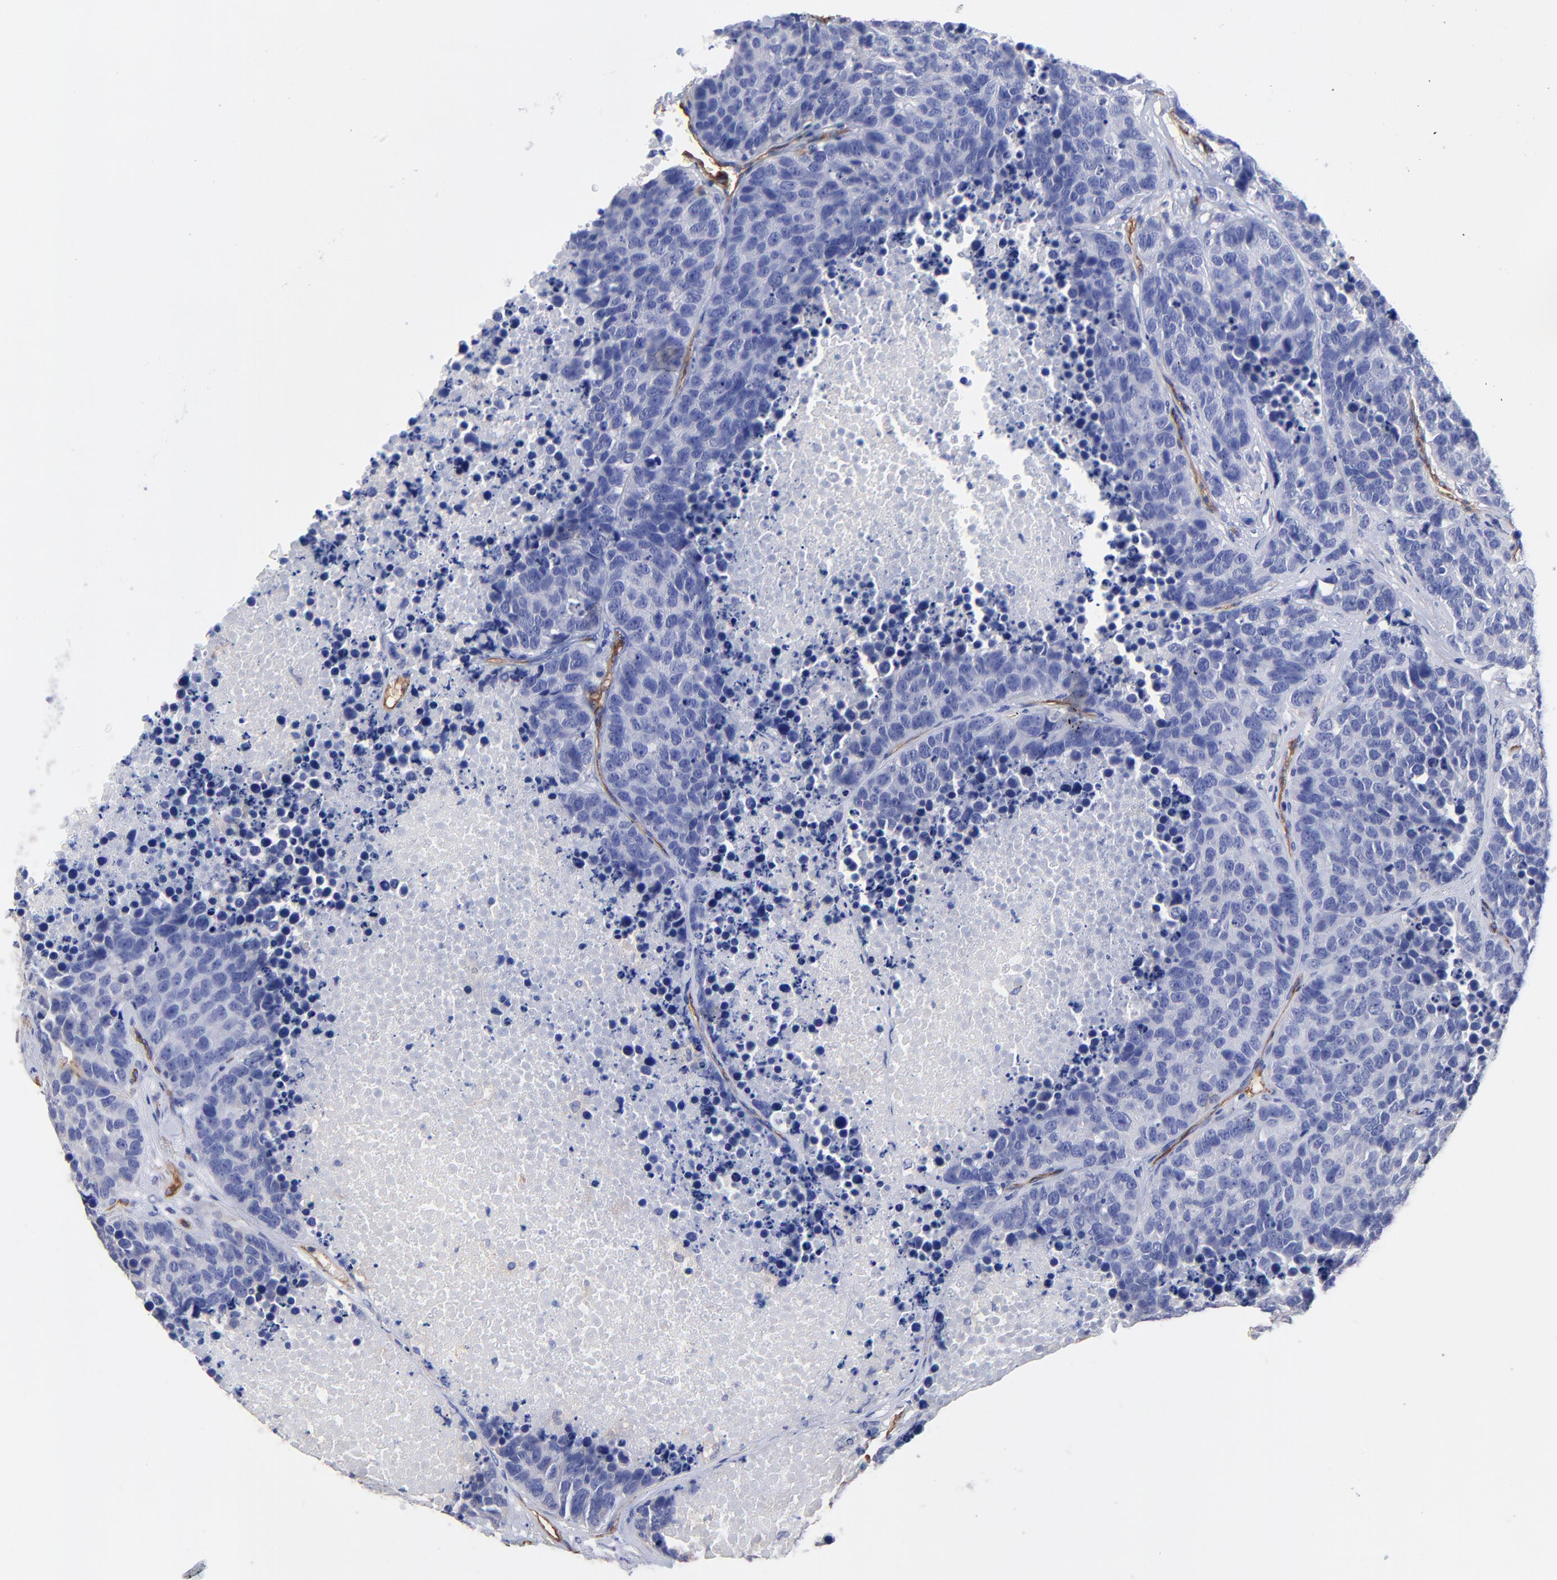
{"staining": {"intensity": "negative", "quantity": "none", "location": "none"}, "tissue": "carcinoid", "cell_type": "Tumor cells", "image_type": "cancer", "snomed": [{"axis": "morphology", "description": "Carcinoid, malignant, NOS"}, {"axis": "topography", "description": "Lung"}], "caption": "Tumor cells show no significant expression in carcinoid (malignant).", "gene": "SLC44A2", "patient": {"sex": "male", "age": 60}}